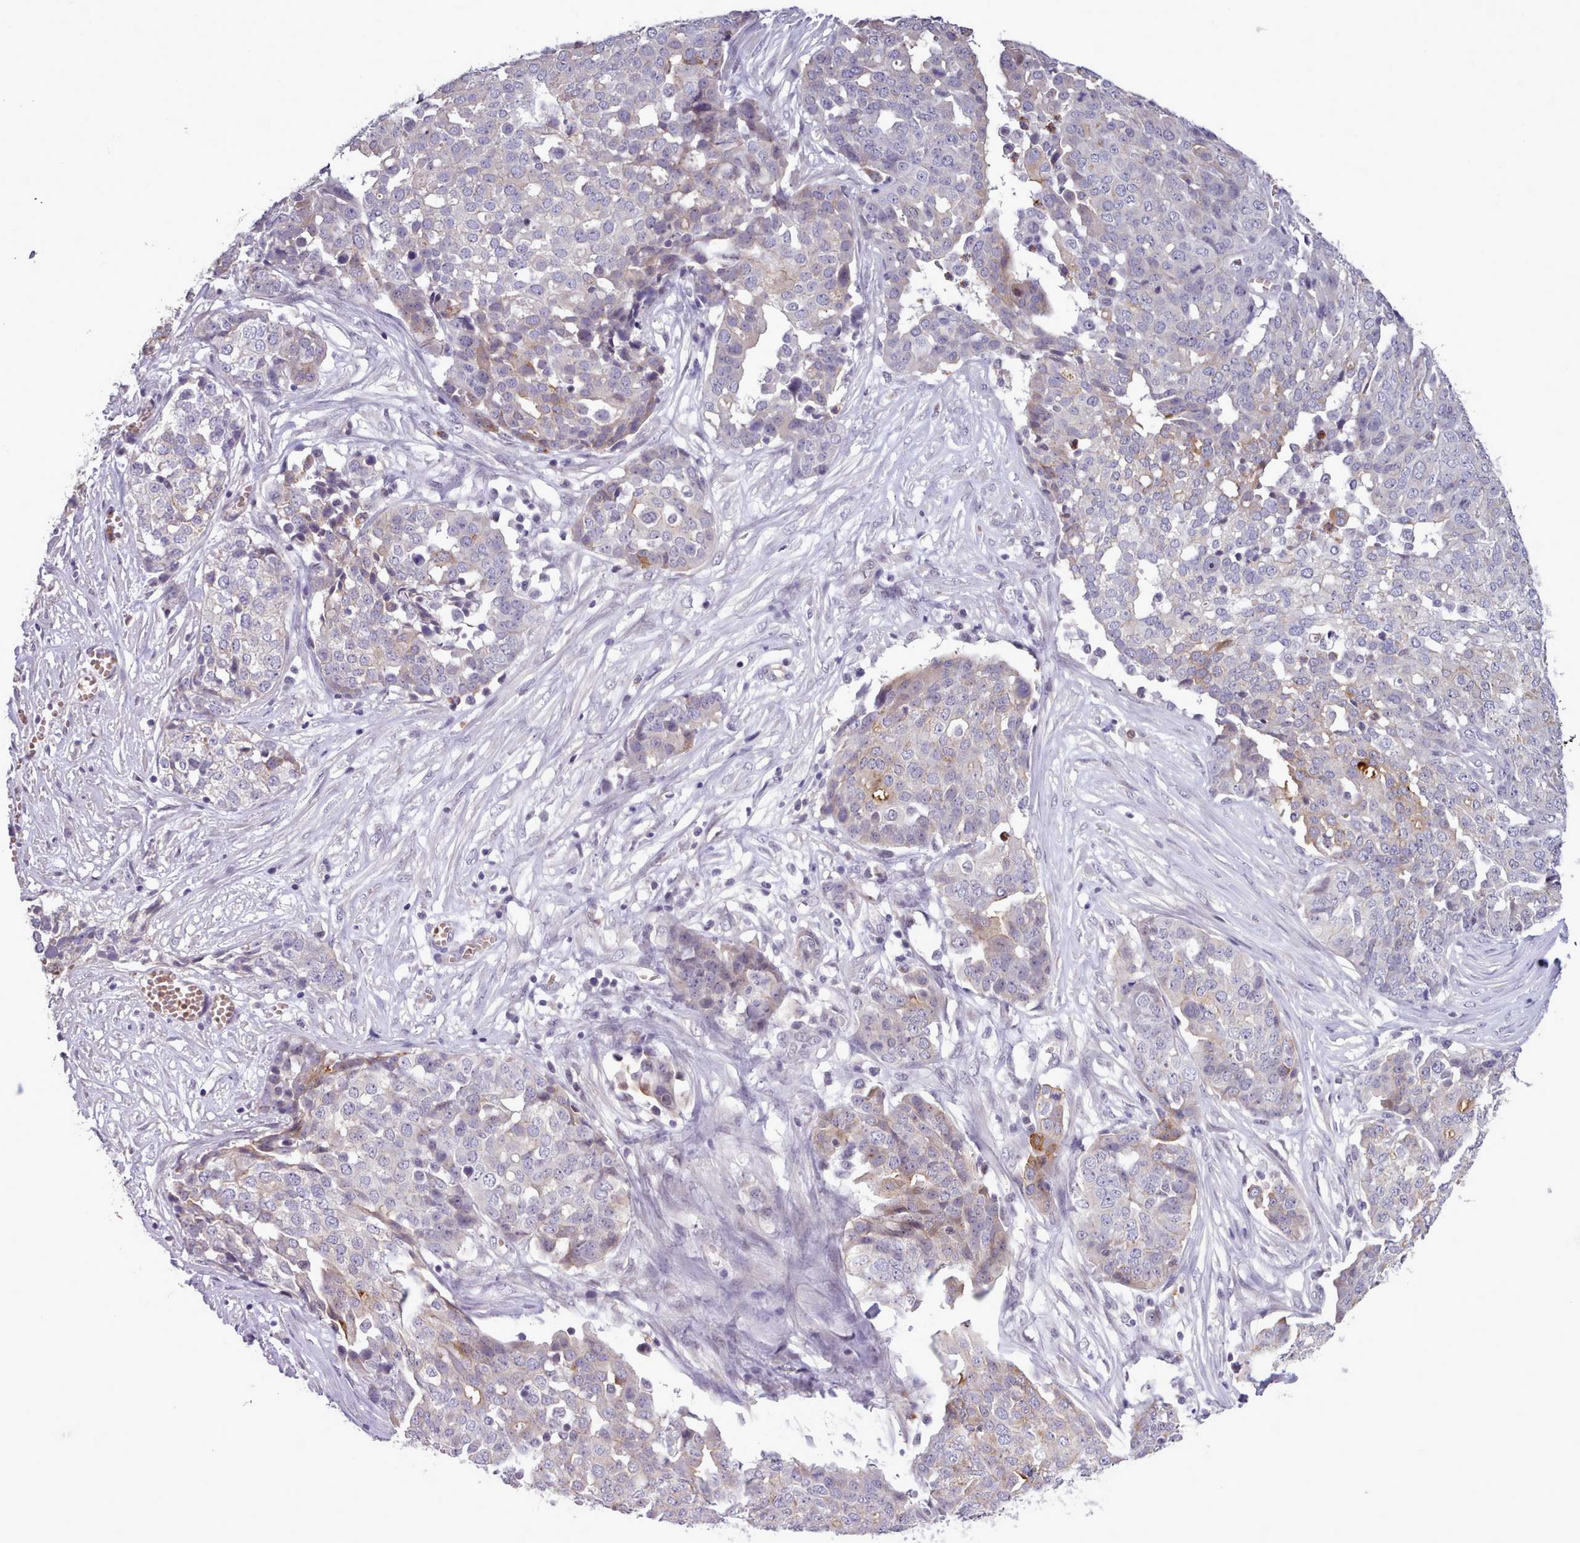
{"staining": {"intensity": "moderate", "quantity": "<25%", "location": "cytoplasmic/membranous"}, "tissue": "ovarian cancer", "cell_type": "Tumor cells", "image_type": "cancer", "snomed": [{"axis": "morphology", "description": "Cystadenocarcinoma, serous, NOS"}, {"axis": "topography", "description": "Soft tissue"}, {"axis": "topography", "description": "Ovary"}], "caption": "DAB (3,3'-diaminobenzidine) immunohistochemical staining of human ovarian cancer (serous cystadenocarcinoma) reveals moderate cytoplasmic/membranous protein staining in about <25% of tumor cells.", "gene": "KCTD16", "patient": {"sex": "female", "age": 57}}